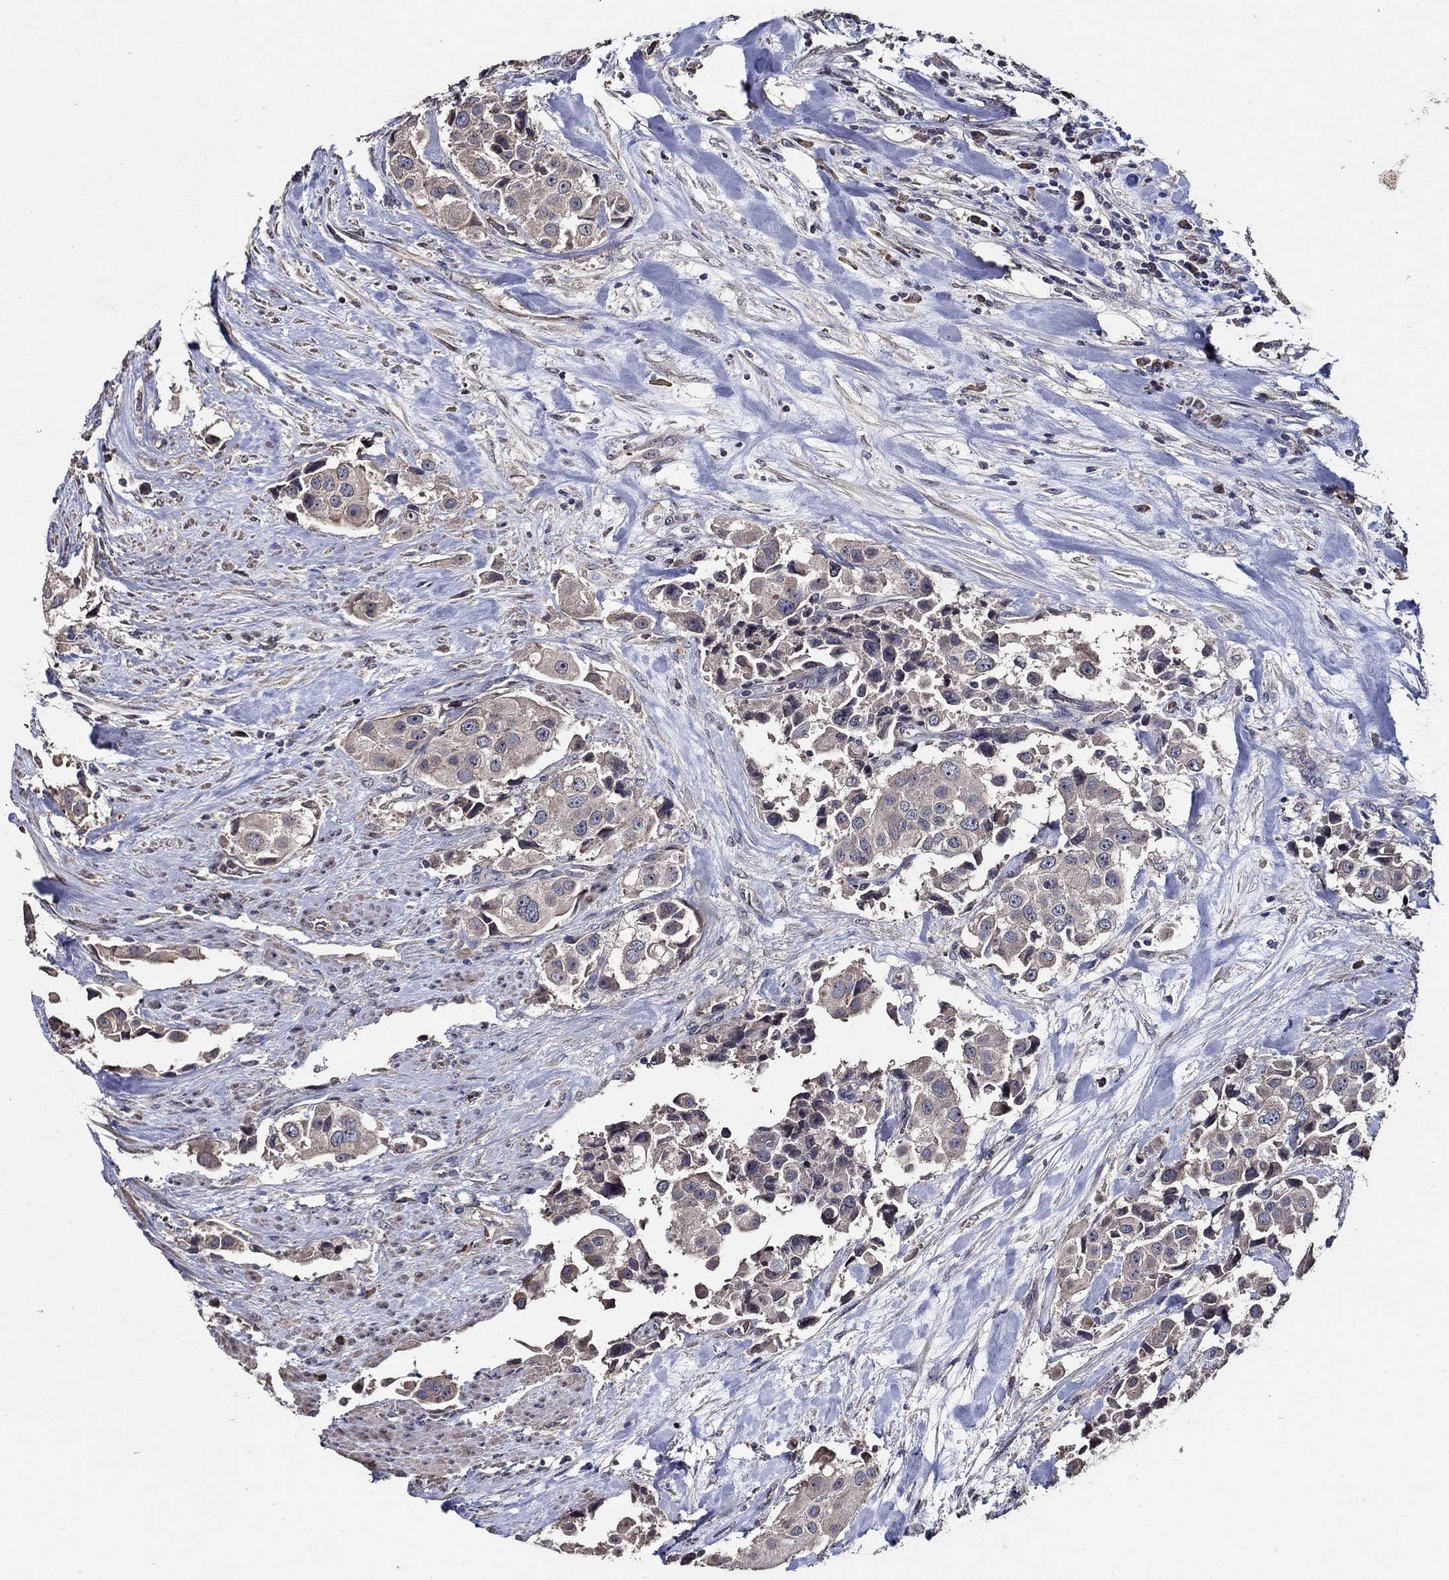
{"staining": {"intensity": "negative", "quantity": "none", "location": "none"}, "tissue": "urothelial cancer", "cell_type": "Tumor cells", "image_type": "cancer", "snomed": [{"axis": "morphology", "description": "Urothelial carcinoma, High grade"}, {"axis": "topography", "description": "Urinary bladder"}], "caption": "Tumor cells show no significant expression in urothelial carcinoma (high-grade). (DAB immunohistochemistry visualized using brightfield microscopy, high magnification).", "gene": "HAP1", "patient": {"sex": "female", "age": 64}}